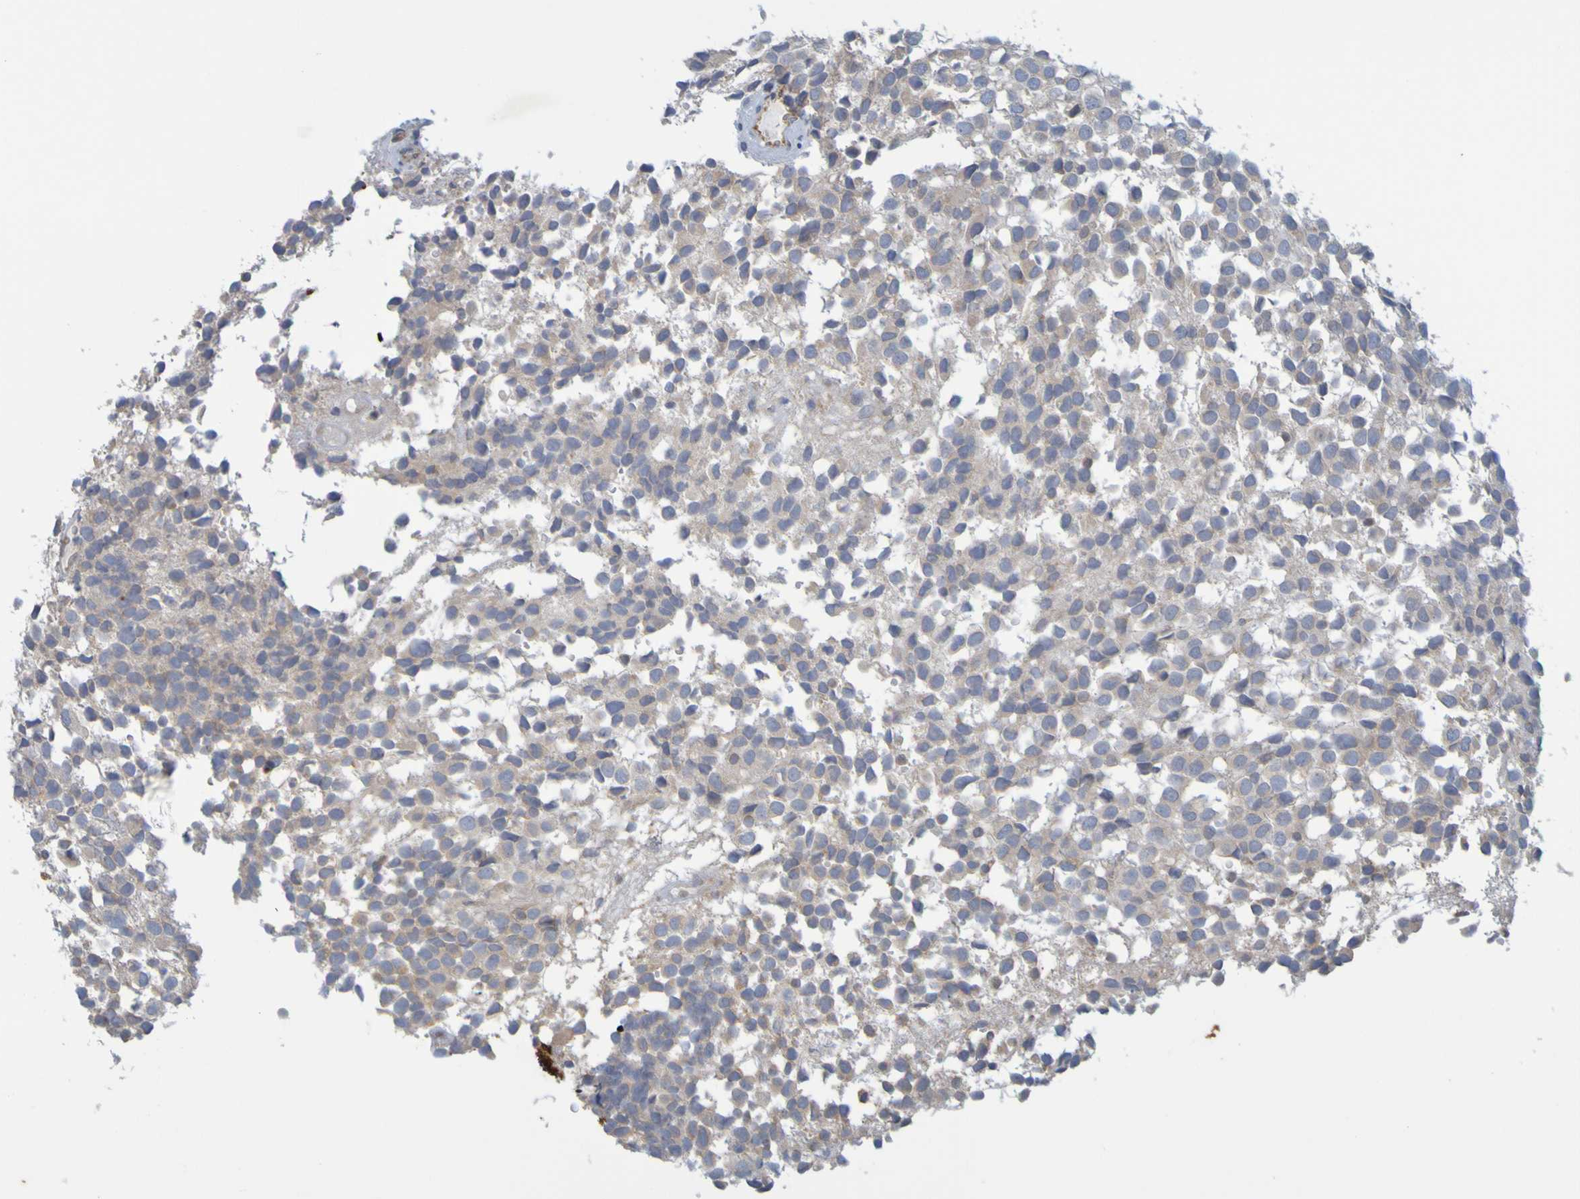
{"staining": {"intensity": "weak", "quantity": ">75%", "location": "cytoplasmic/membranous"}, "tissue": "glioma", "cell_type": "Tumor cells", "image_type": "cancer", "snomed": [{"axis": "morphology", "description": "Glioma, malignant, High grade"}, {"axis": "topography", "description": "Brain"}], "caption": "Approximately >75% of tumor cells in human glioma demonstrate weak cytoplasmic/membranous protein expression as visualized by brown immunohistochemical staining.", "gene": "MOGS", "patient": {"sex": "male", "age": 32}}